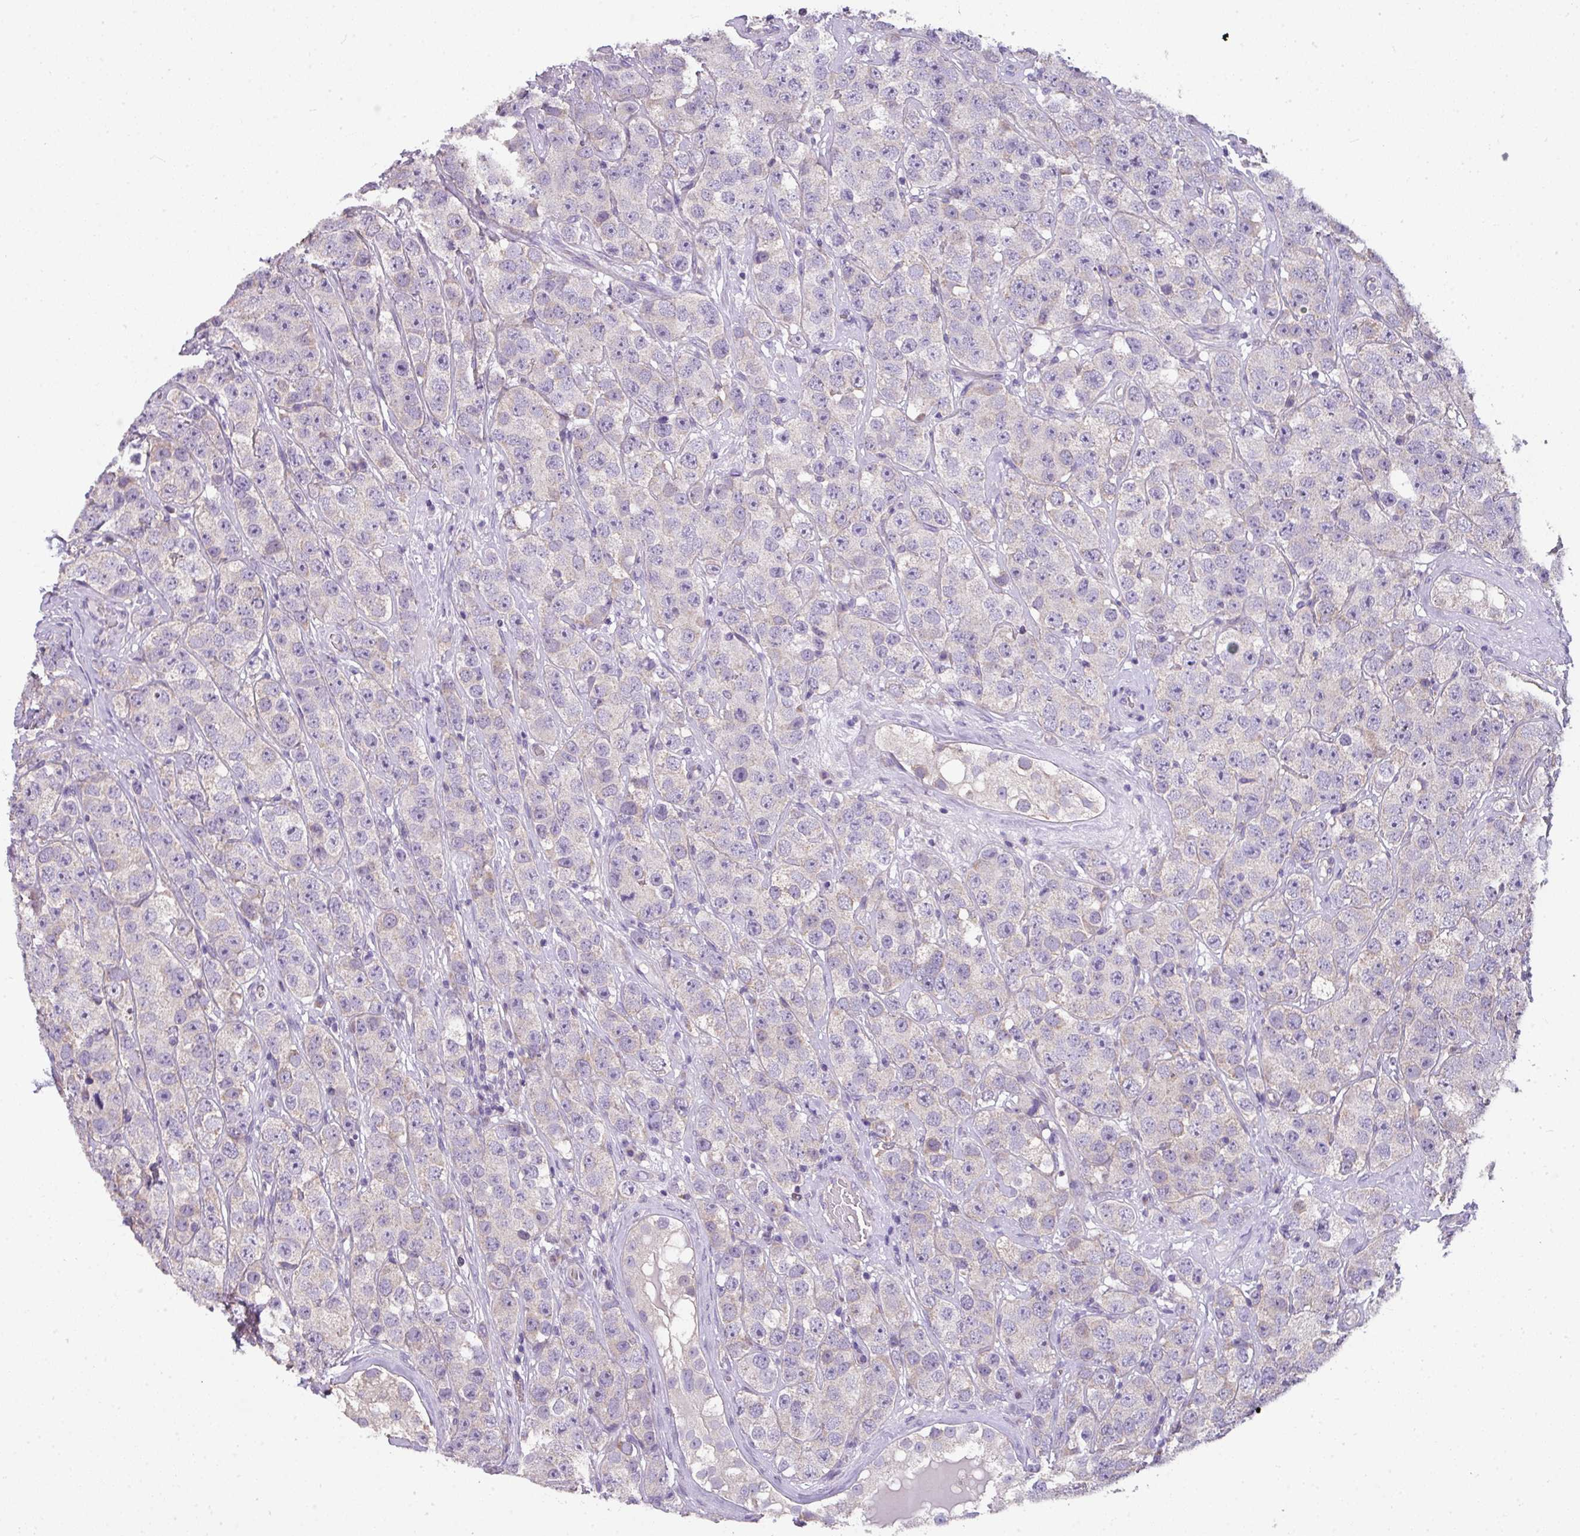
{"staining": {"intensity": "negative", "quantity": "none", "location": "none"}, "tissue": "testis cancer", "cell_type": "Tumor cells", "image_type": "cancer", "snomed": [{"axis": "morphology", "description": "Seminoma, NOS"}, {"axis": "topography", "description": "Testis"}], "caption": "Tumor cells show no significant protein positivity in testis cancer.", "gene": "PALS2", "patient": {"sex": "male", "age": 28}}